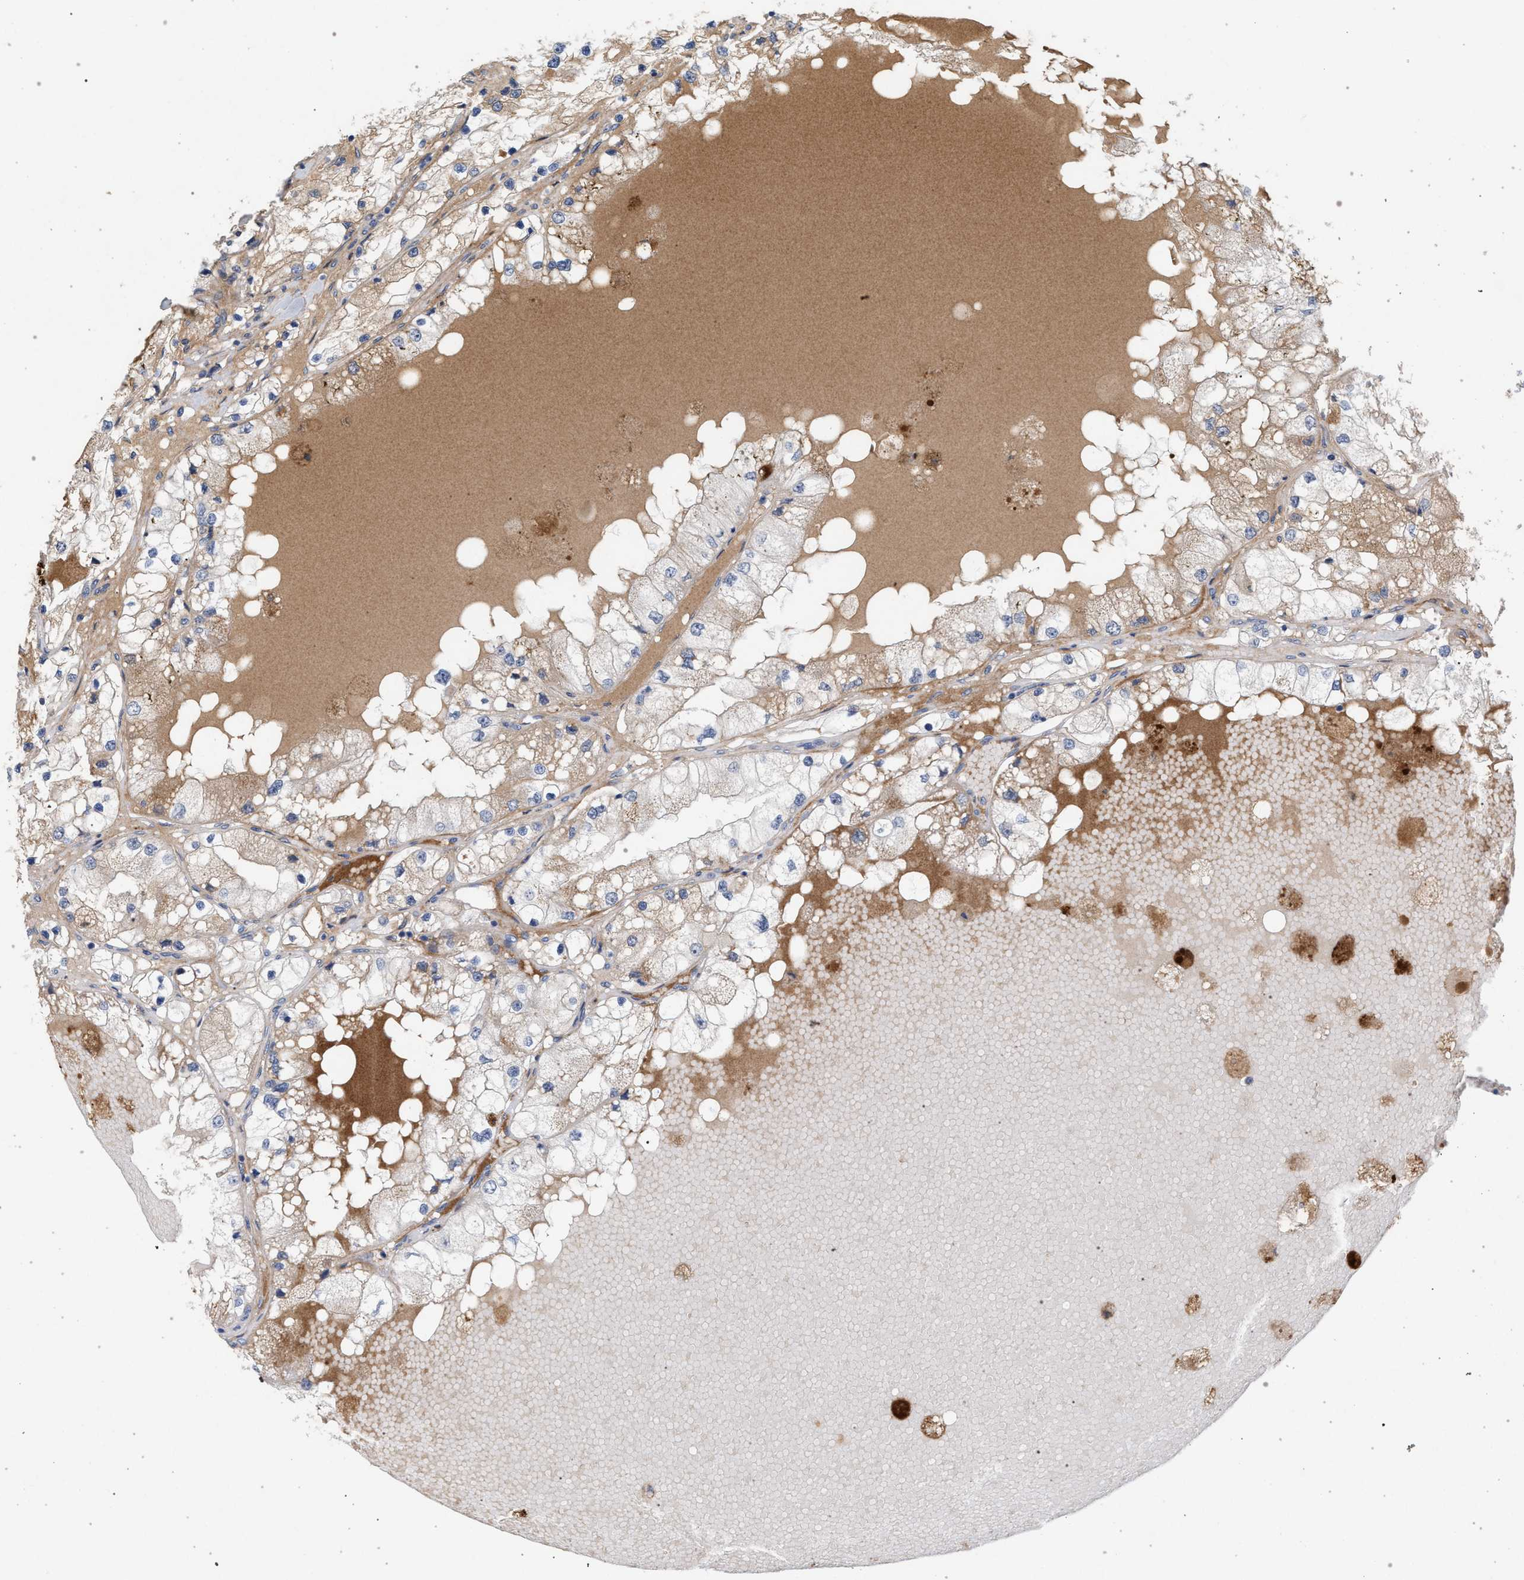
{"staining": {"intensity": "moderate", "quantity": "25%-75%", "location": "cytoplasmic/membranous"}, "tissue": "renal cancer", "cell_type": "Tumor cells", "image_type": "cancer", "snomed": [{"axis": "morphology", "description": "Adenocarcinoma, NOS"}, {"axis": "topography", "description": "Kidney"}], "caption": "Moderate cytoplasmic/membranous protein expression is identified in about 25%-75% of tumor cells in renal cancer (adenocarcinoma).", "gene": "MAMDC2", "patient": {"sex": "male", "age": 68}}